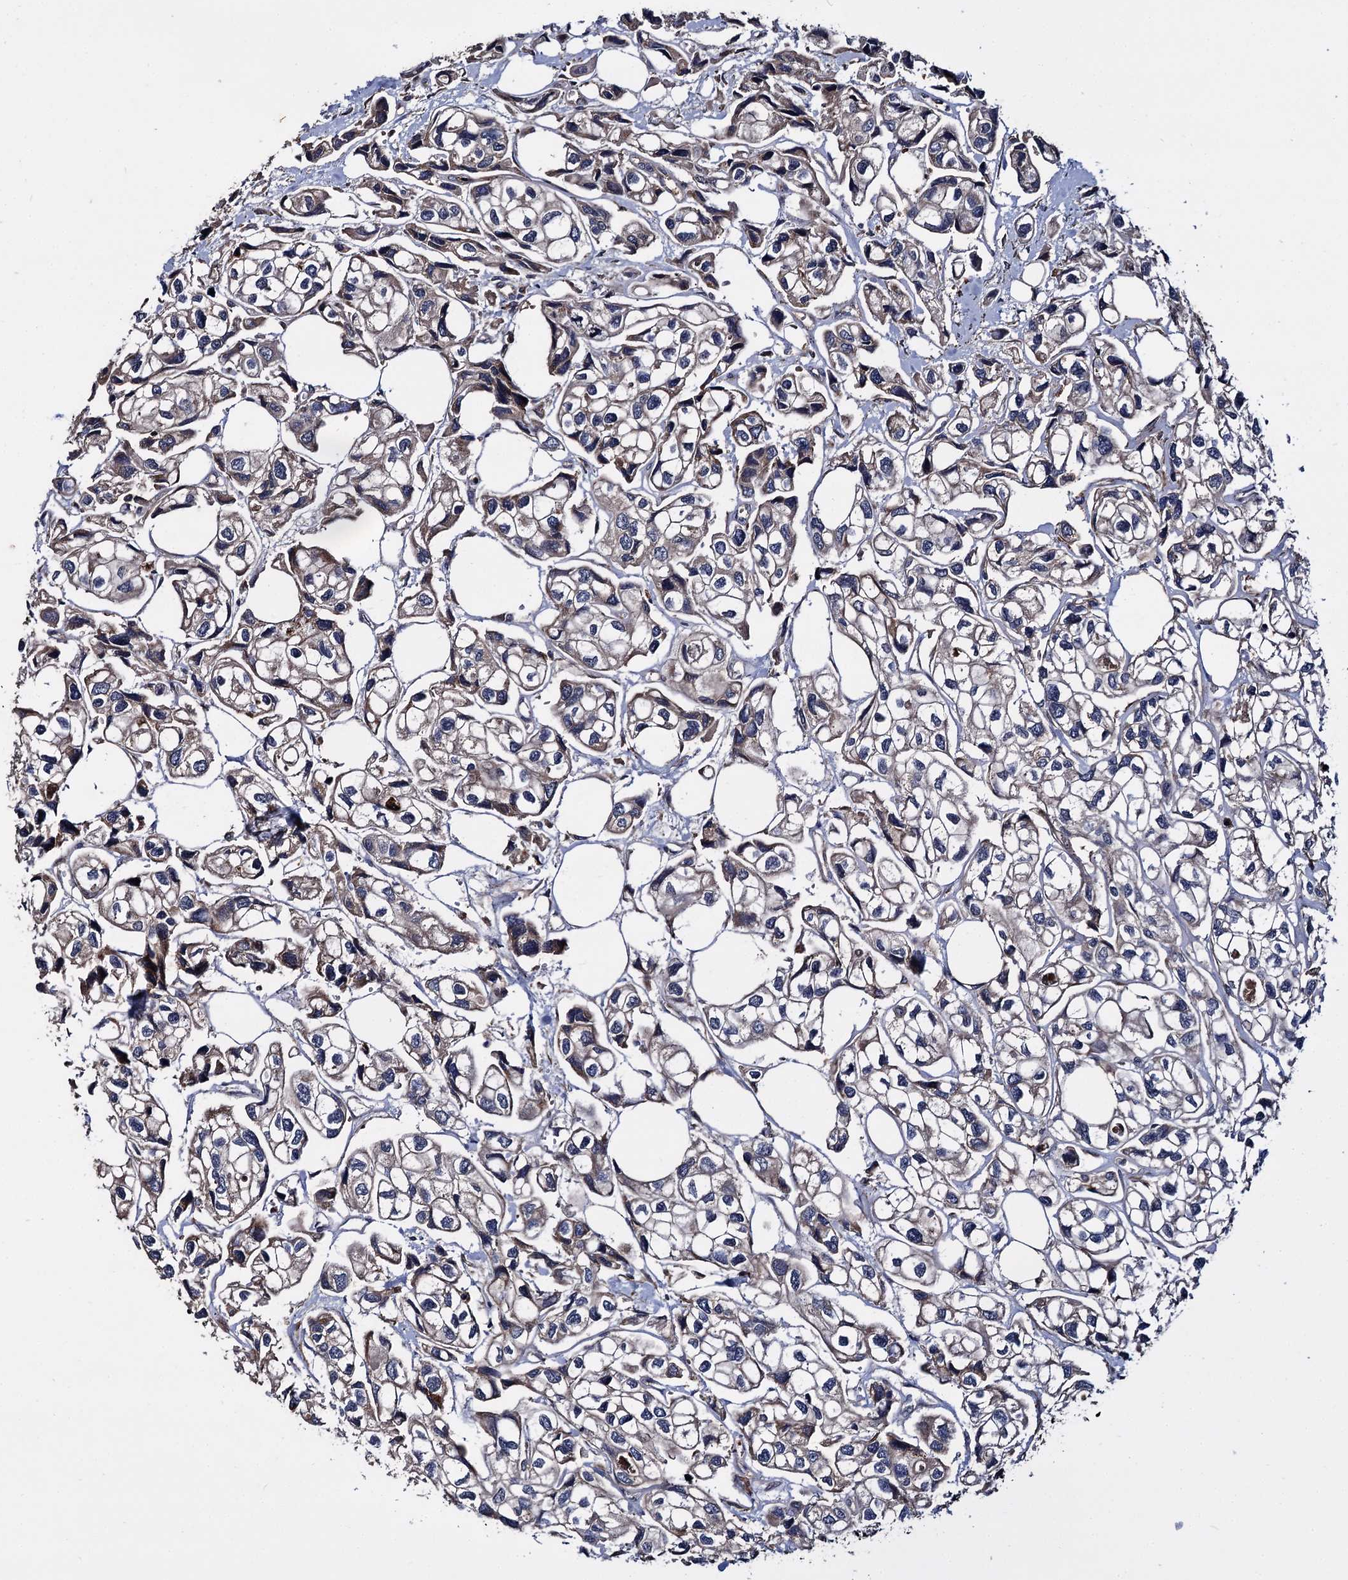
{"staining": {"intensity": "negative", "quantity": "none", "location": "none"}, "tissue": "urothelial cancer", "cell_type": "Tumor cells", "image_type": "cancer", "snomed": [{"axis": "morphology", "description": "Urothelial carcinoma, High grade"}, {"axis": "topography", "description": "Urinary bladder"}], "caption": "Protein analysis of urothelial cancer shows no significant positivity in tumor cells.", "gene": "ISM2", "patient": {"sex": "male", "age": 67}}